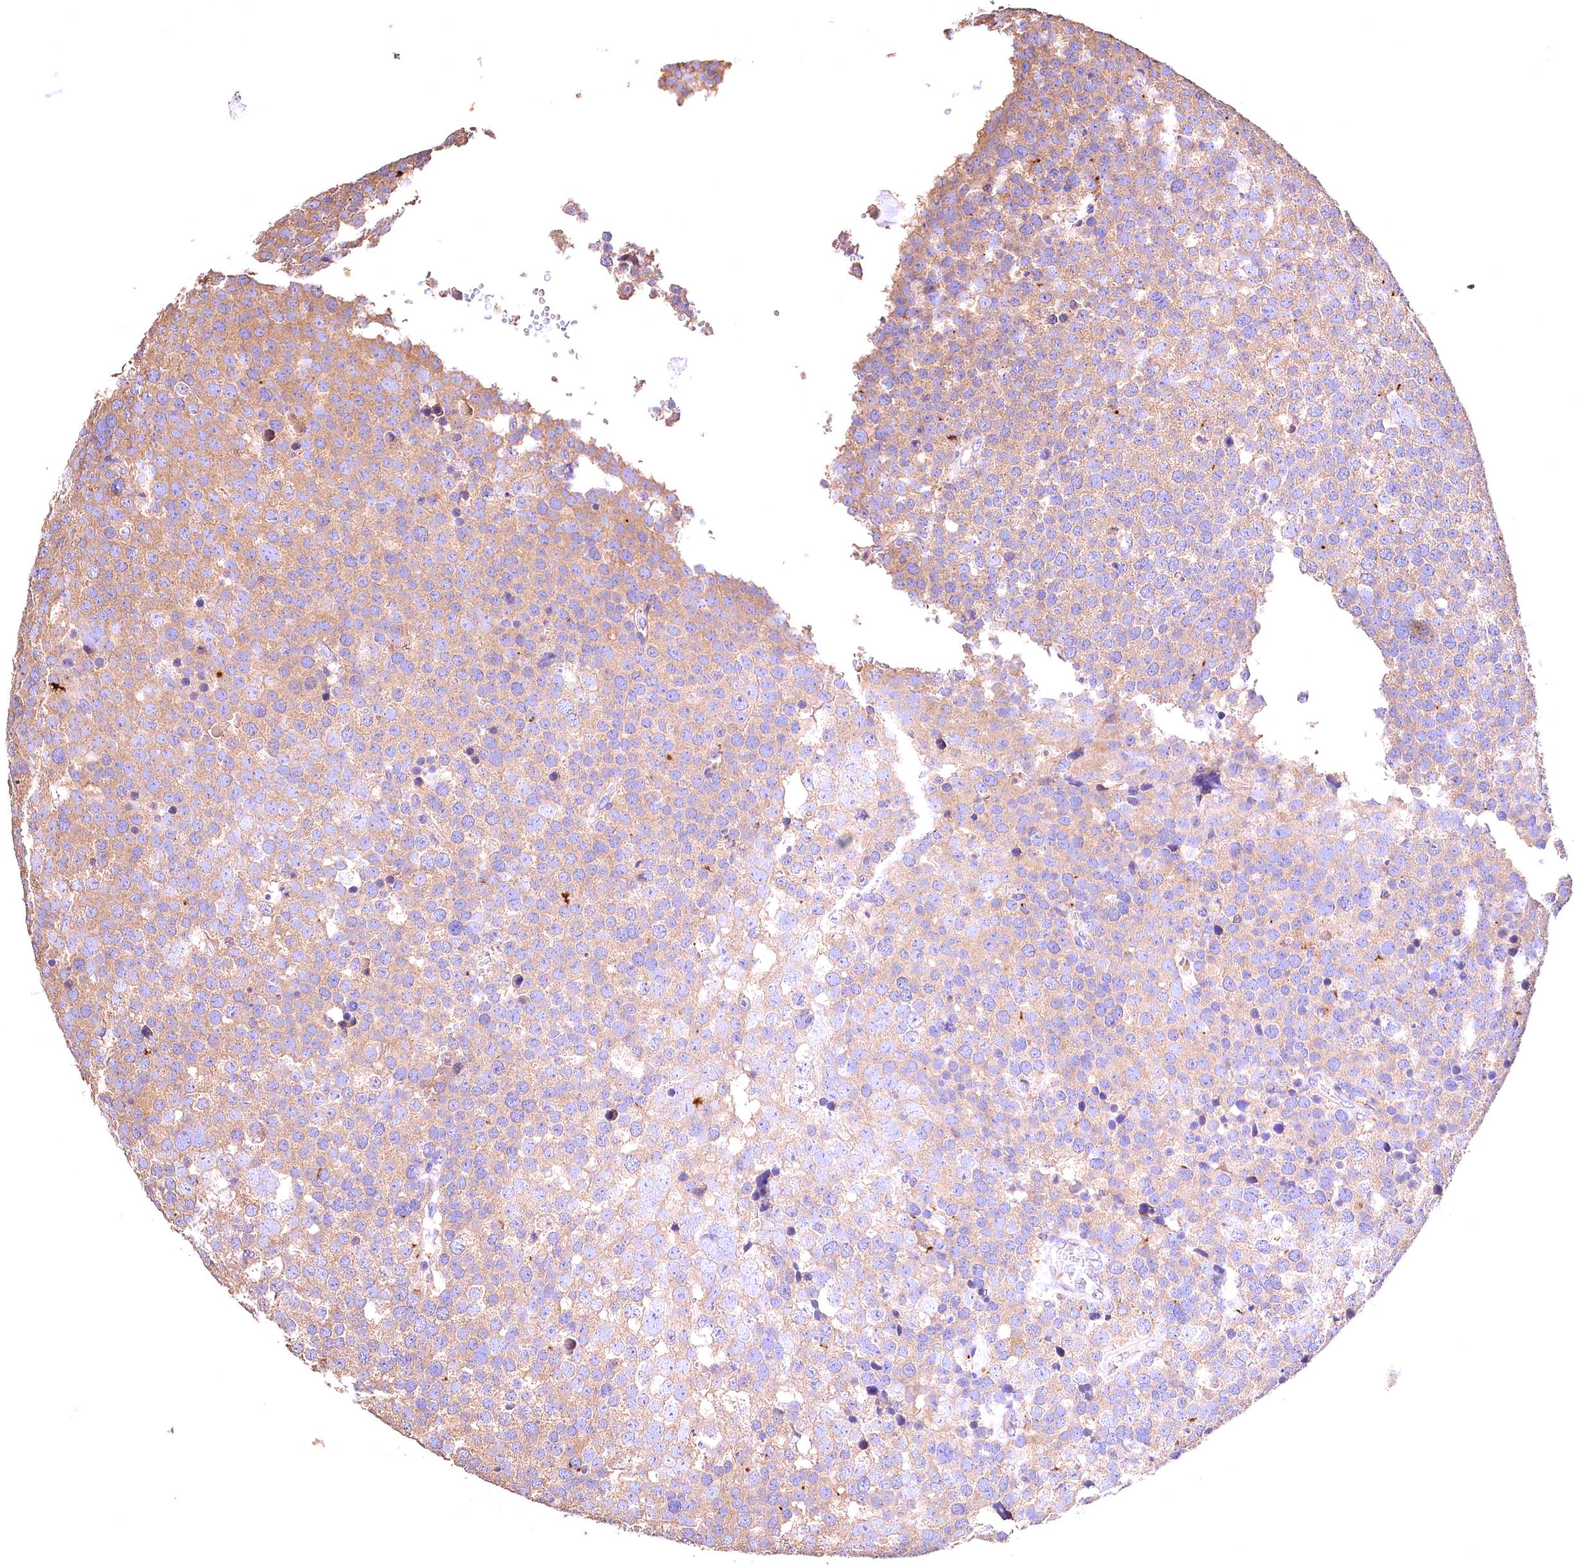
{"staining": {"intensity": "weak", "quantity": ">75%", "location": "cytoplasmic/membranous"}, "tissue": "testis cancer", "cell_type": "Tumor cells", "image_type": "cancer", "snomed": [{"axis": "morphology", "description": "Seminoma, NOS"}, {"axis": "topography", "description": "Testis"}], "caption": "DAB immunohistochemical staining of human seminoma (testis) reveals weak cytoplasmic/membranous protein positivity in approximately >75% of tumor cells.", "gene": "OAS3", "patient": {"sex": "male", "age": 71}}